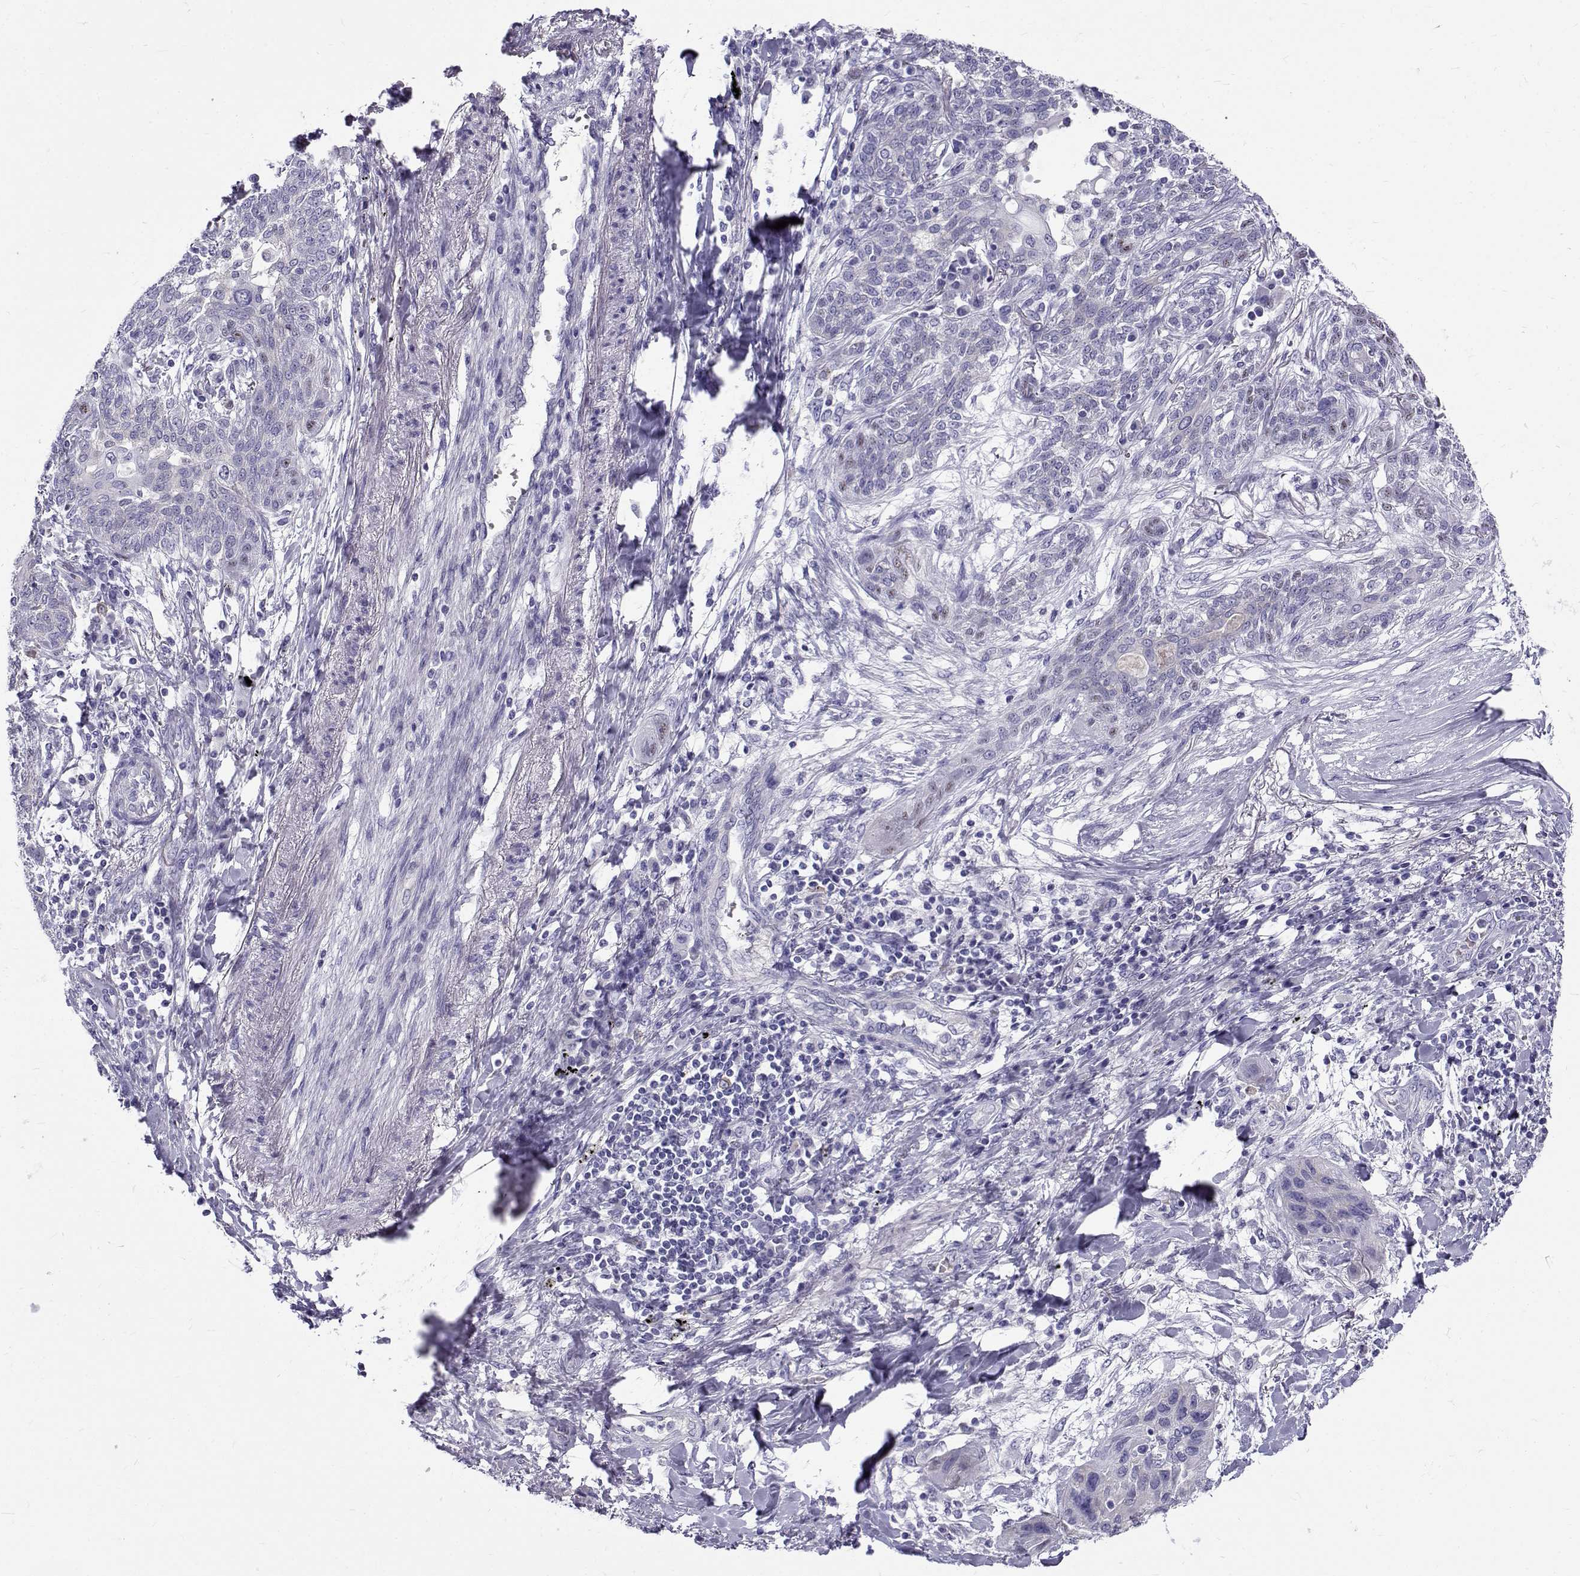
{"staining": {"intensity": "negative", "quantity": "none", "location": "none"}, "tissue": "lung cancer", "cell_type": "Tumor cells", "image_type": "cancer", "snomed": [{"axis": "morphology", "description": "Squamous cell carcinoma, NOS"}, {"axis": "topography", "description": "Lung"}], "caption": "A micrograph of lung cancer (squamous cell carcinoma) stained for a protein demonstrates no brown staining in tumor cells.", "gene": "IGSF1", "patient": {"sex": "female", "age": 70}}